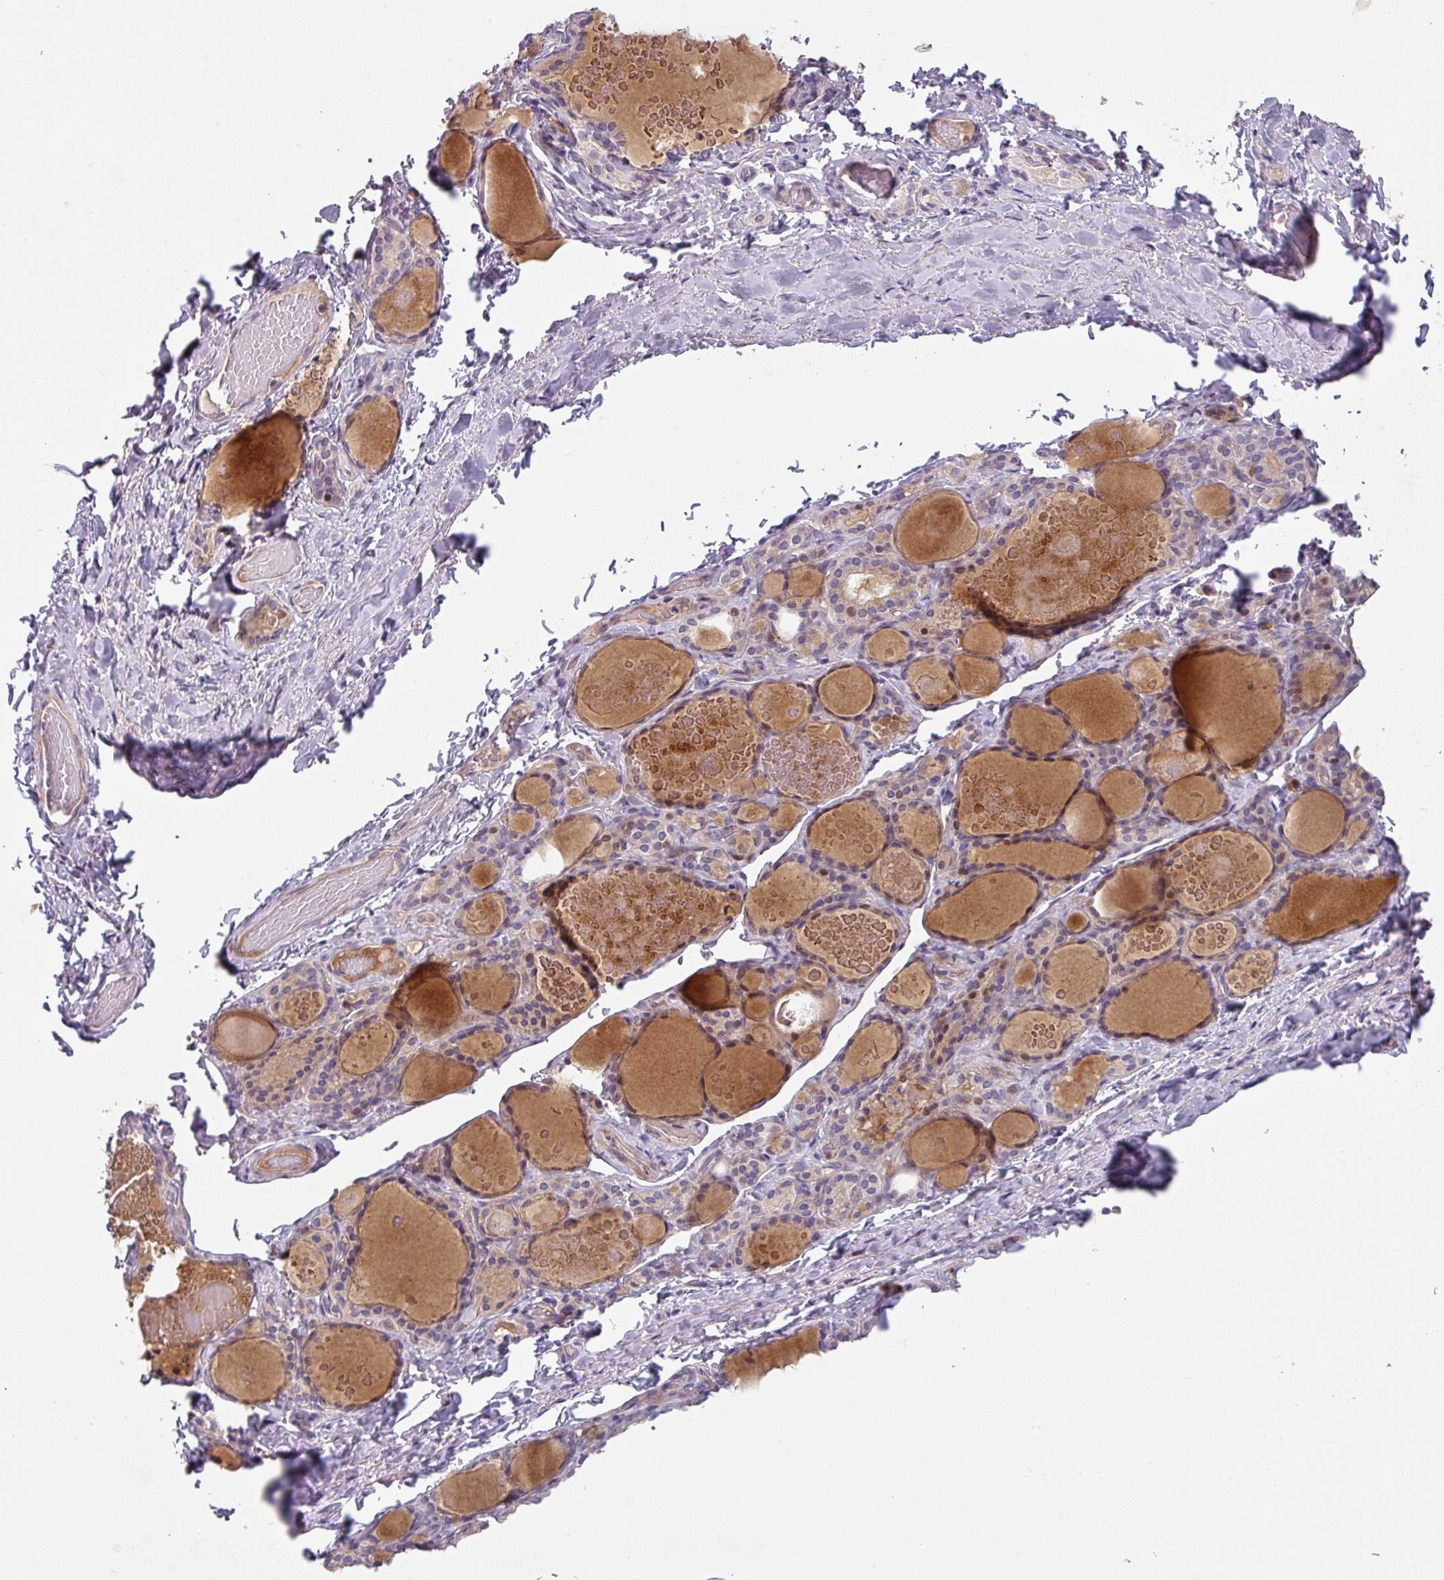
{"staining": {"intensity": "negative", "quantity": "none", "location": "none"}, "tissue": "thyroid gland", "cell_type": "Glandular cells", "image_type": "normal", "snomed": [{"axis": "morphology", "description": "Normal tissue, NOS"}, {"axis": "topography", "description": "Thyroid gland"}], "caption": "Unremarkable thyroid gland was stained to show a protein in brown. There is no significant expression in glandular cells.", "gene": "KLHL3", "patient": {"sex": "female", "age": 46}}